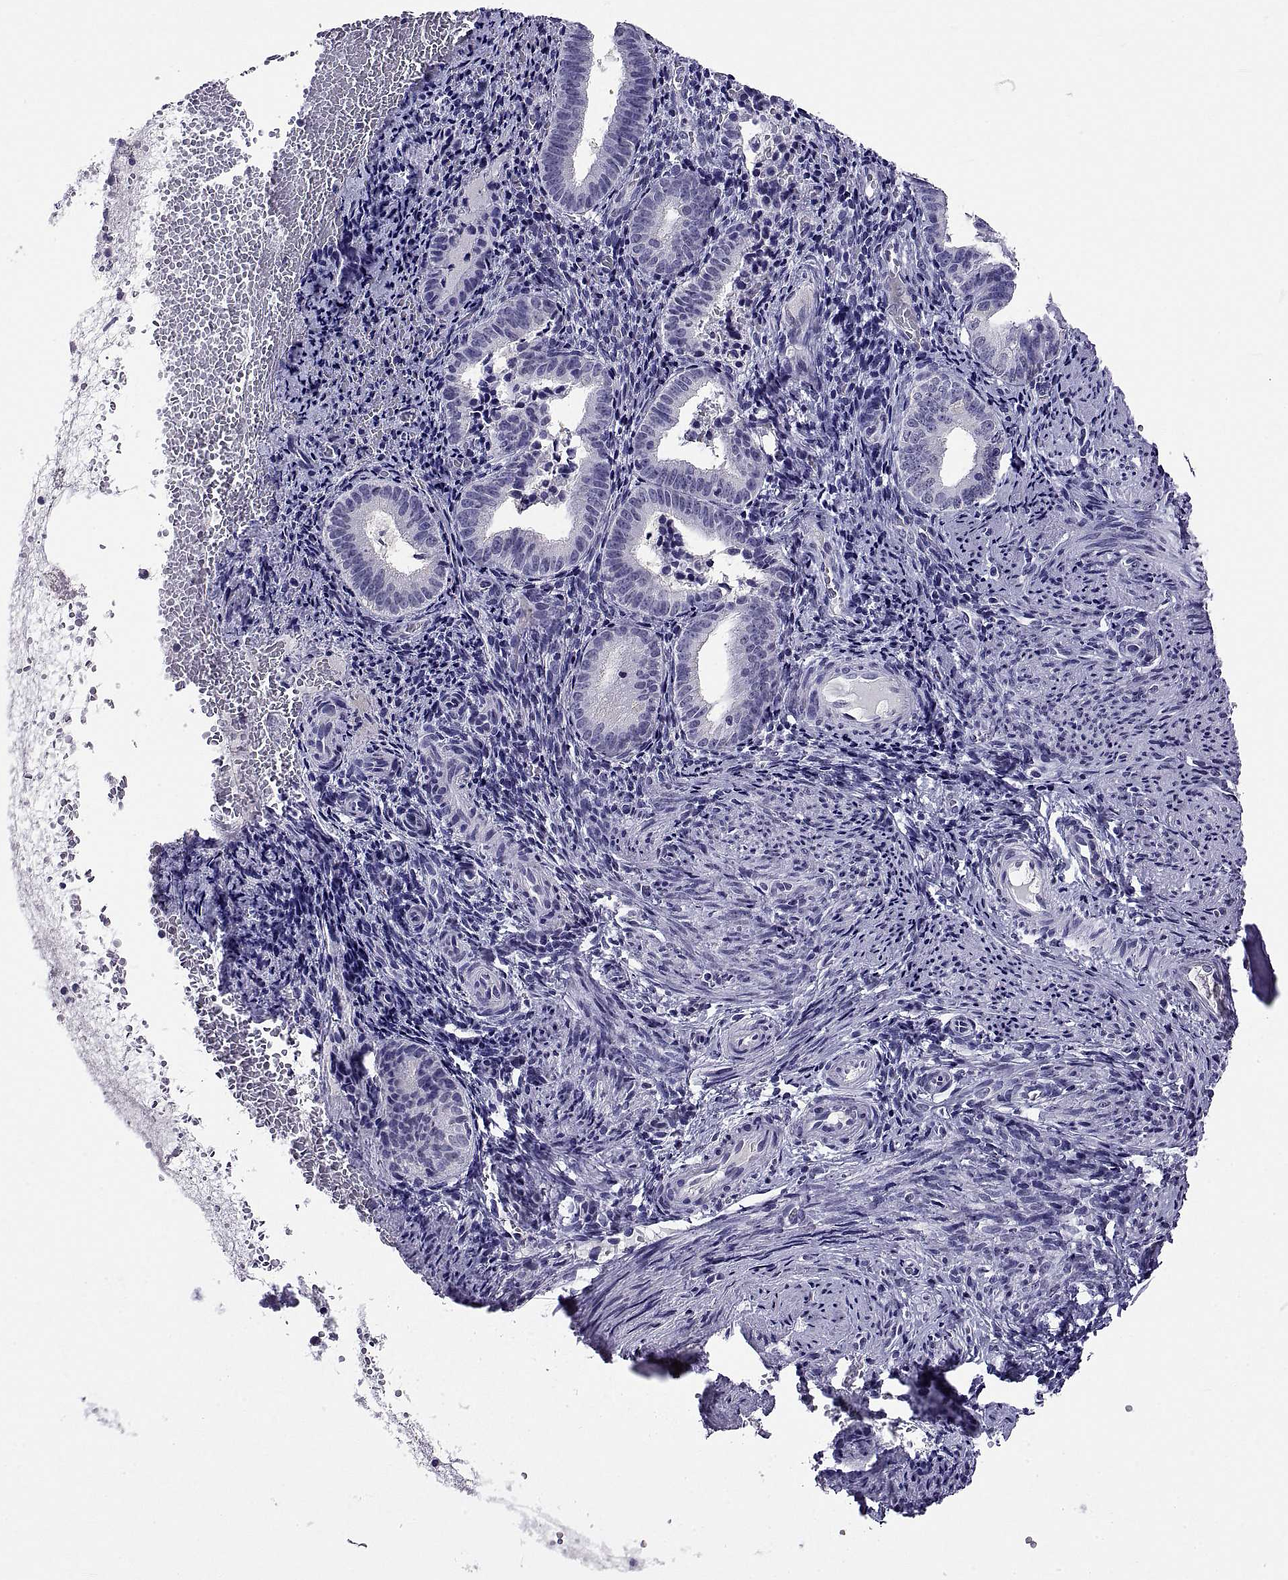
{"staining": {"intensity": "negative", "quantity": "none", "location": "none"}, "tissue": "endometrium", "cell_type": "Cells in endometrial stroma", "image_type": "normal", "snomed": [{"axis": "morphology", "description": "Normal tissue, NOS"}, {"axis": "topography", "description": "Endometrium"}], "caption": "Immunohistochemistry photomicrograph of unremarkable human endometrium stained for a protein (brown), which reveals no expression in cells in endometrial stroma.", "gene": "TGFBR3L", "patient": {"sex": "female", "age": 42}}